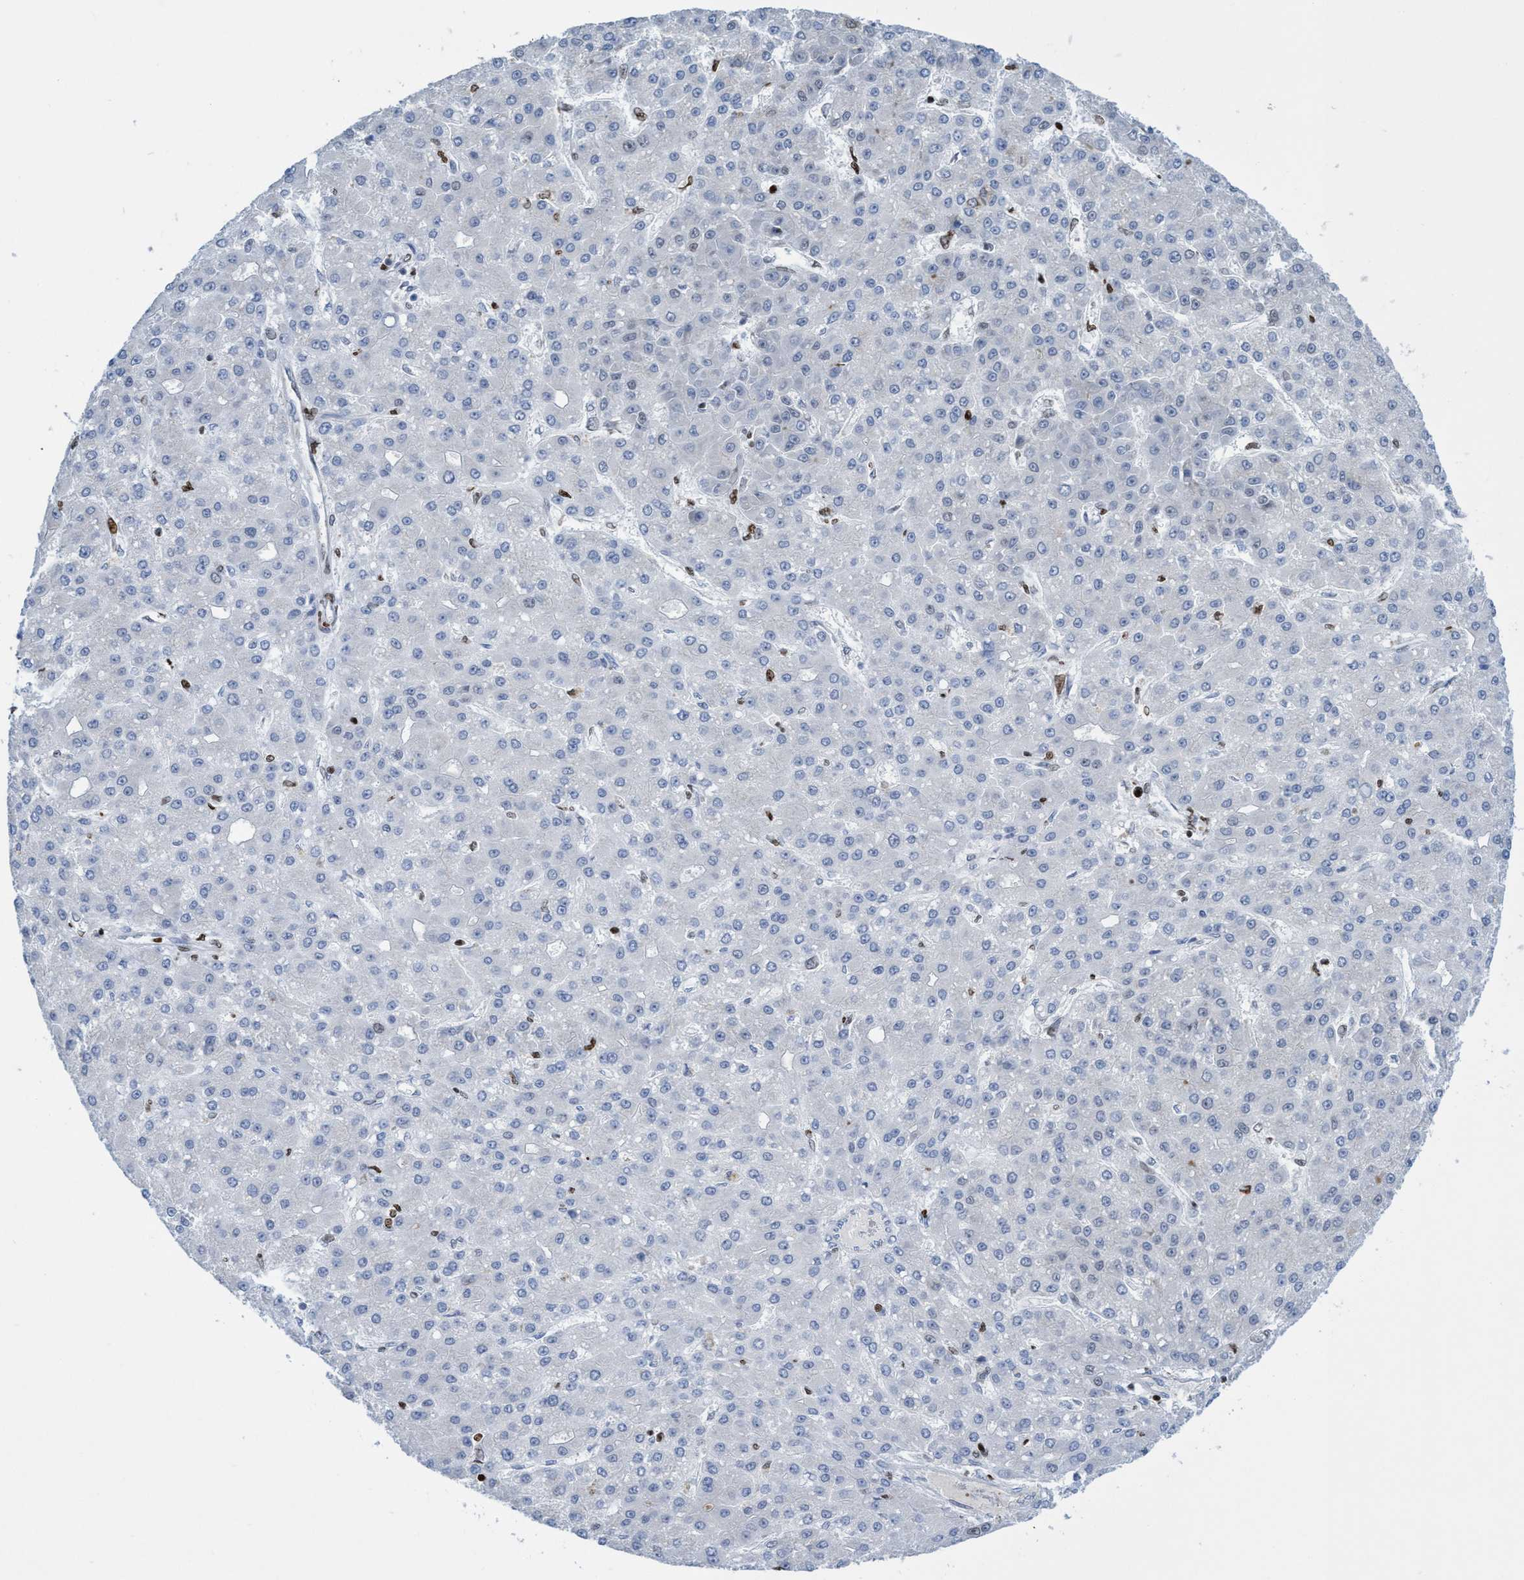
{"staining": {"intensity": "negative", "quantity": "none", "location": "none"}, "tissue": "liver cancer", "cell_type": "Tumor cells", "image_type": "cancer", "snomed": [{"axis": "morphology", "description": "Carcinoma, Hepatocellular, NOS"}, {"axis": "topography", "description": "Liver"}], "caption": "IHC photomicrograph of human hepatocellular carcinoma (liver) stained for a protein (brown), which demonstrates no positivity in tumor cells.", "gene": "CBX2", "patient": {"sex": "male", "age": 67}}